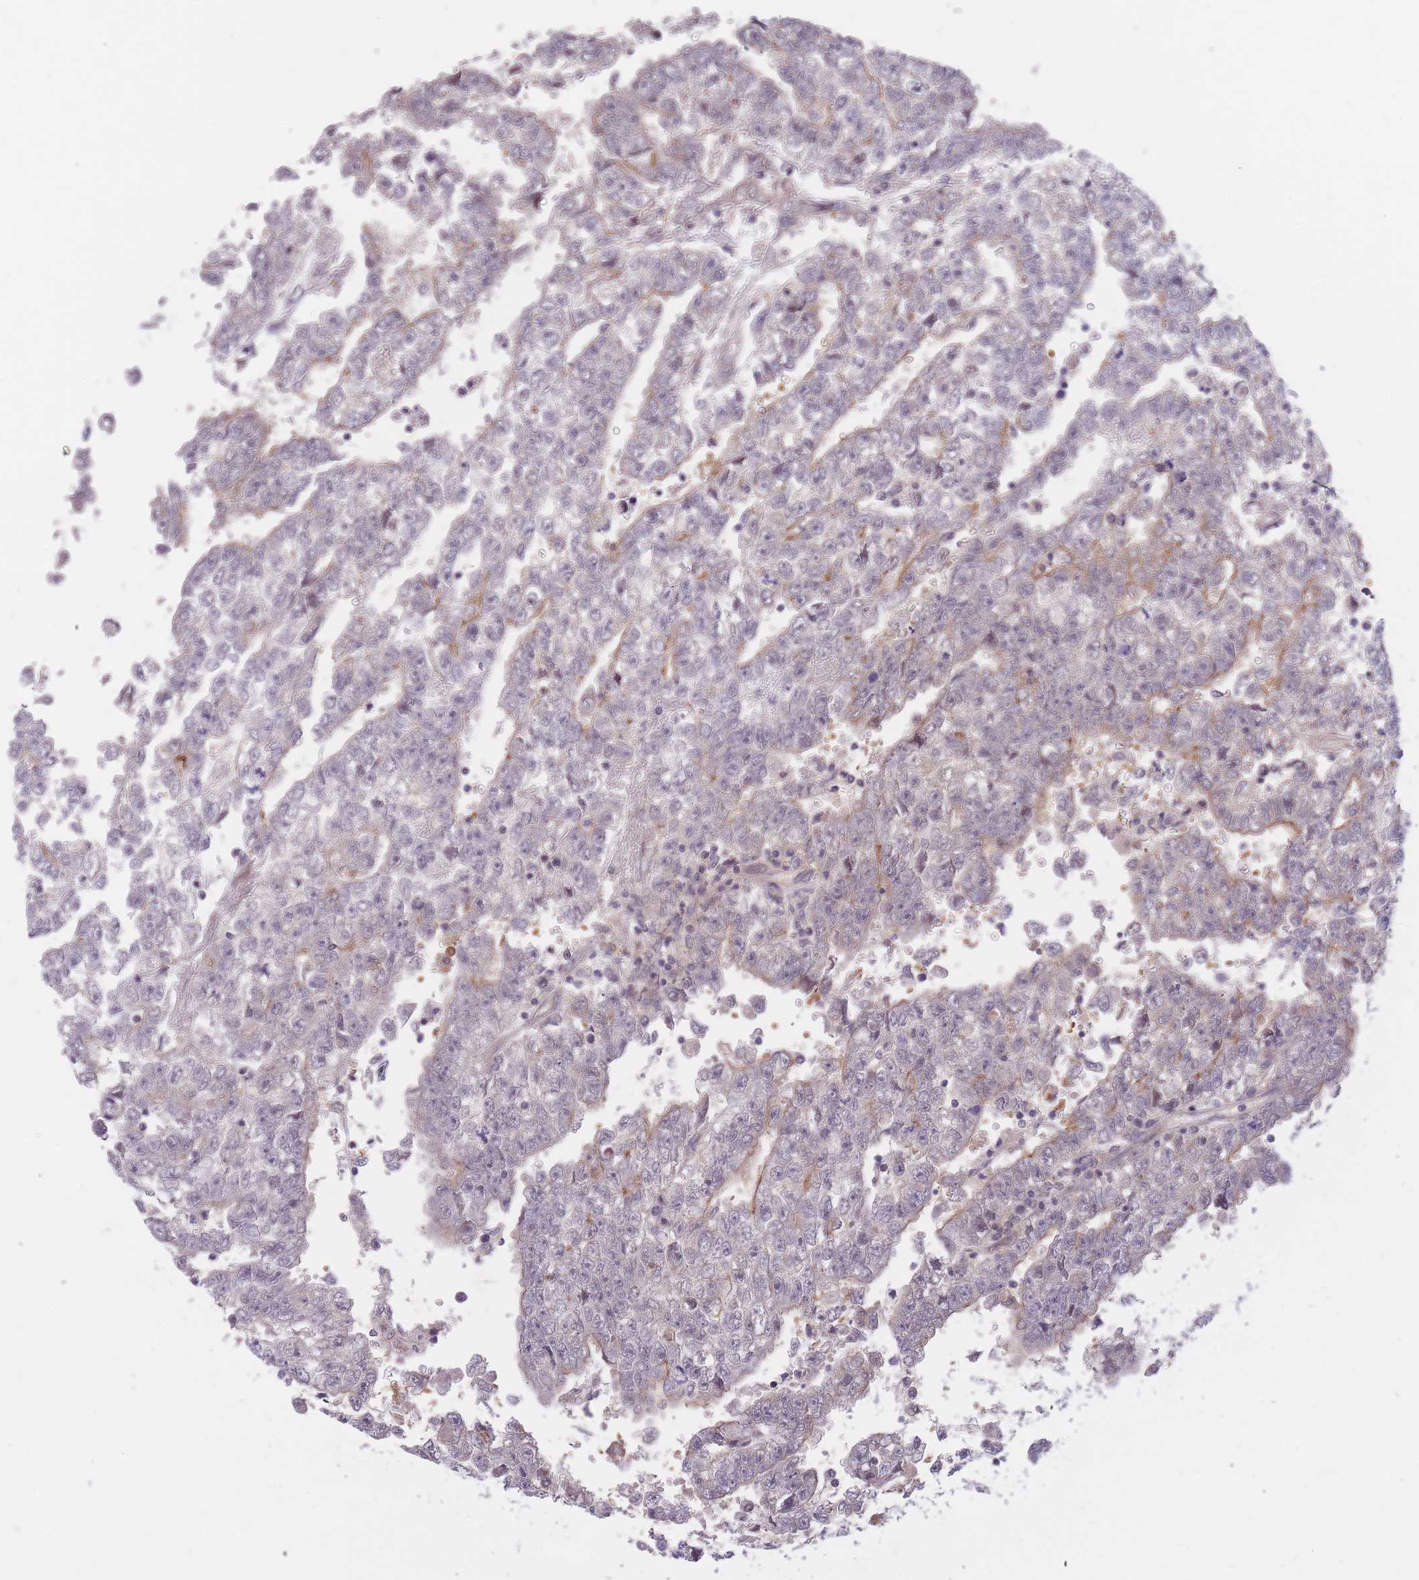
{"staining": {"intensity": "moderate", "quantity": "25%-75%", "location": "cytoplasmic/membranous"}, "tissue": "testis cancer", "cell_type": "Tumor cells", "image_type": "cancer", "snomed": [{"axis": "morphology", "description": "Carcinoma, Embryonal, NOS"}, {"axis": "topography", "description": "Testis"}], "caption": "Immunohistochemical staining of testis embryonal carcinoma exhibits moderate cytoplasmic/membranous protein staining in about 25%-75% of tumor cells. (DAB (3,3'-diaminobenzidine) IHC with brightfield microscopy, high magnification).", "gene": "FUT5", "patient": {"sex": "male", "age": 25}}